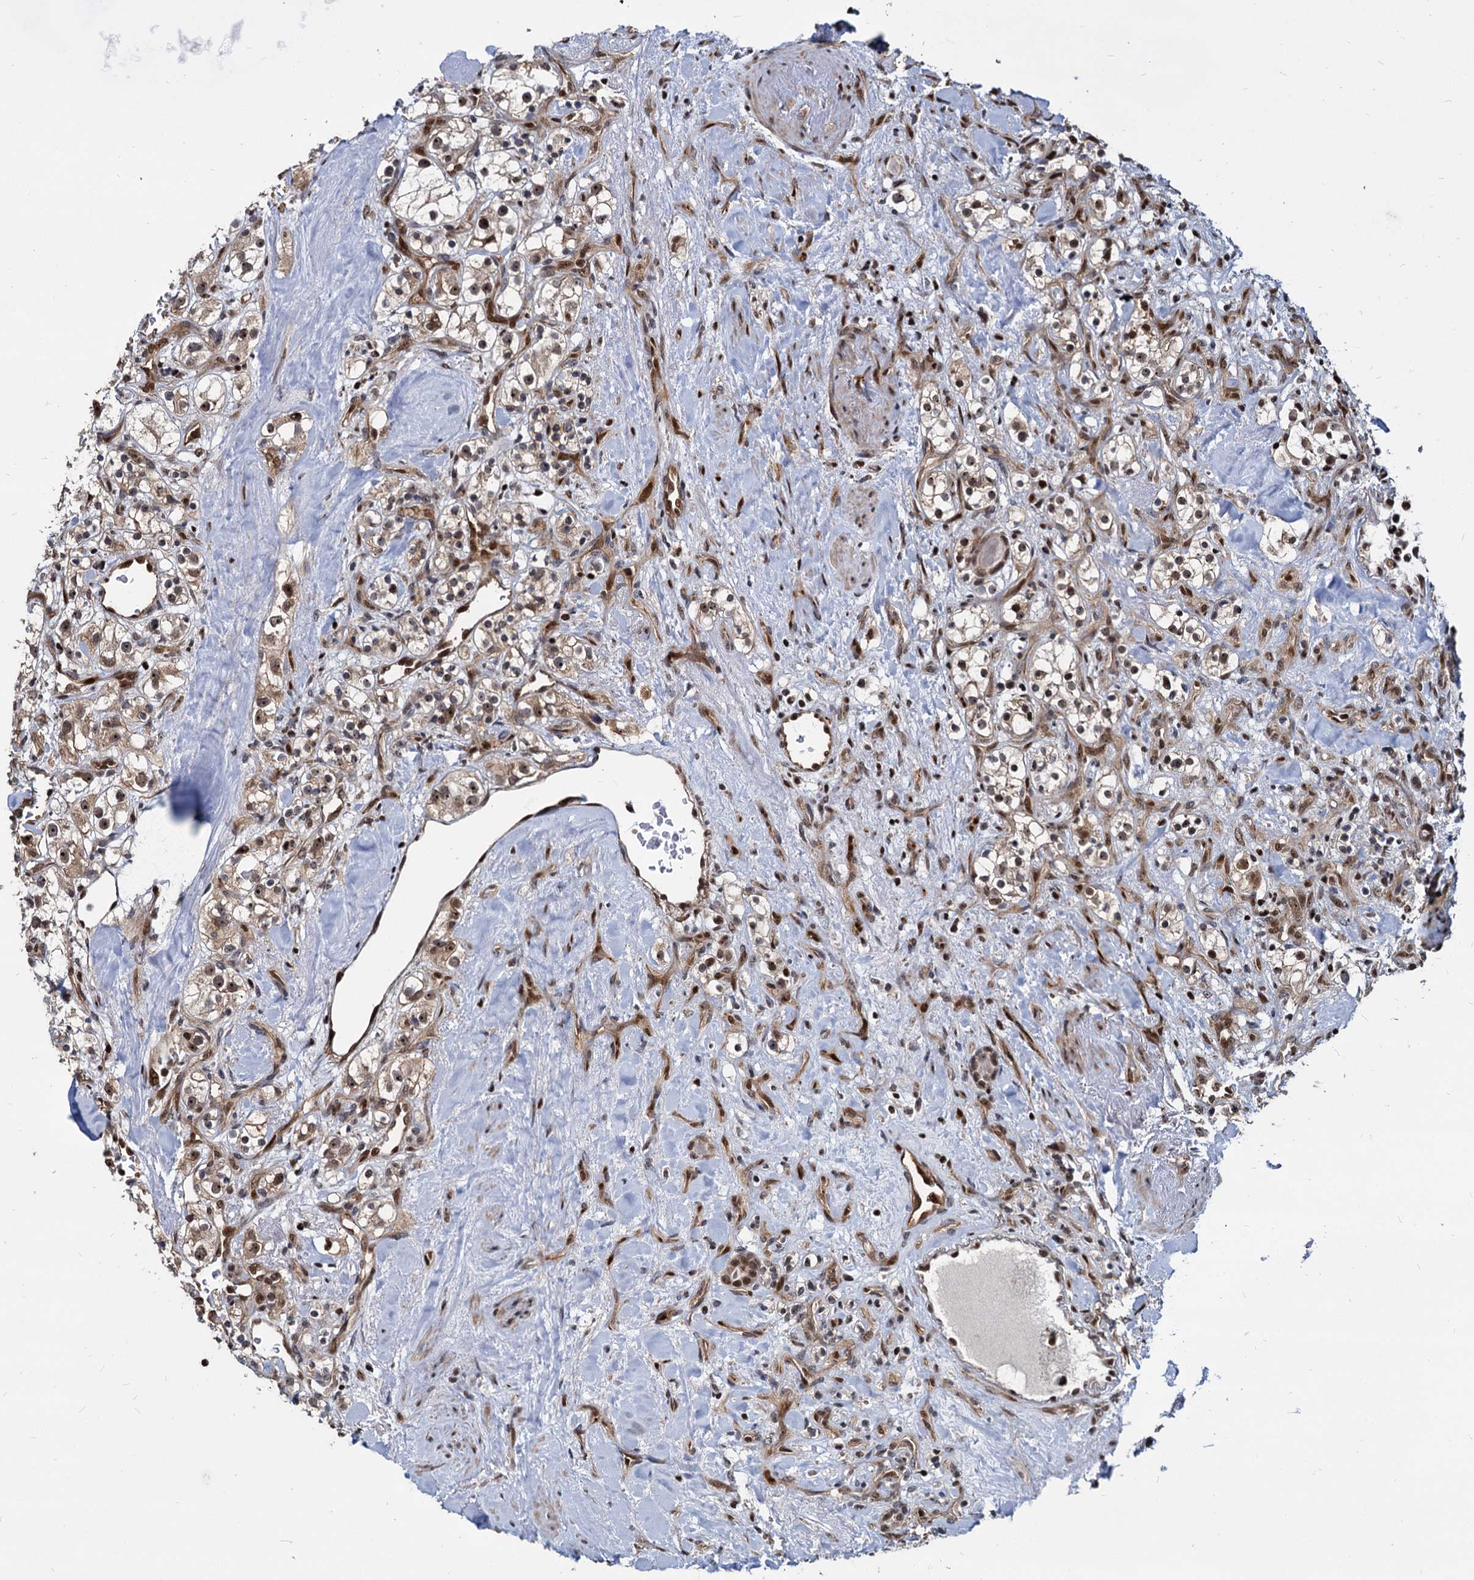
{"staining": {"intensity": "moderate", "quantity": ">75%", "location": "nuclear"}, "tissue": "renal cancer", "cell_type": "Tumor cells", "image_type": "cancer", "snomed": [{"axis": "morphology", "description": "Adenocarcinoma, NOS"}, {"axis": "topography", "description": "Kidney"}], "caption": "This is a histology image of immunohistochemistry (IHC) staining of renal adenocarcinoma, which shows moderate expression in the nuclear of tumor cells.", "gene": "UBLCP1", "patient": {"sex": "male", "age": 77}}